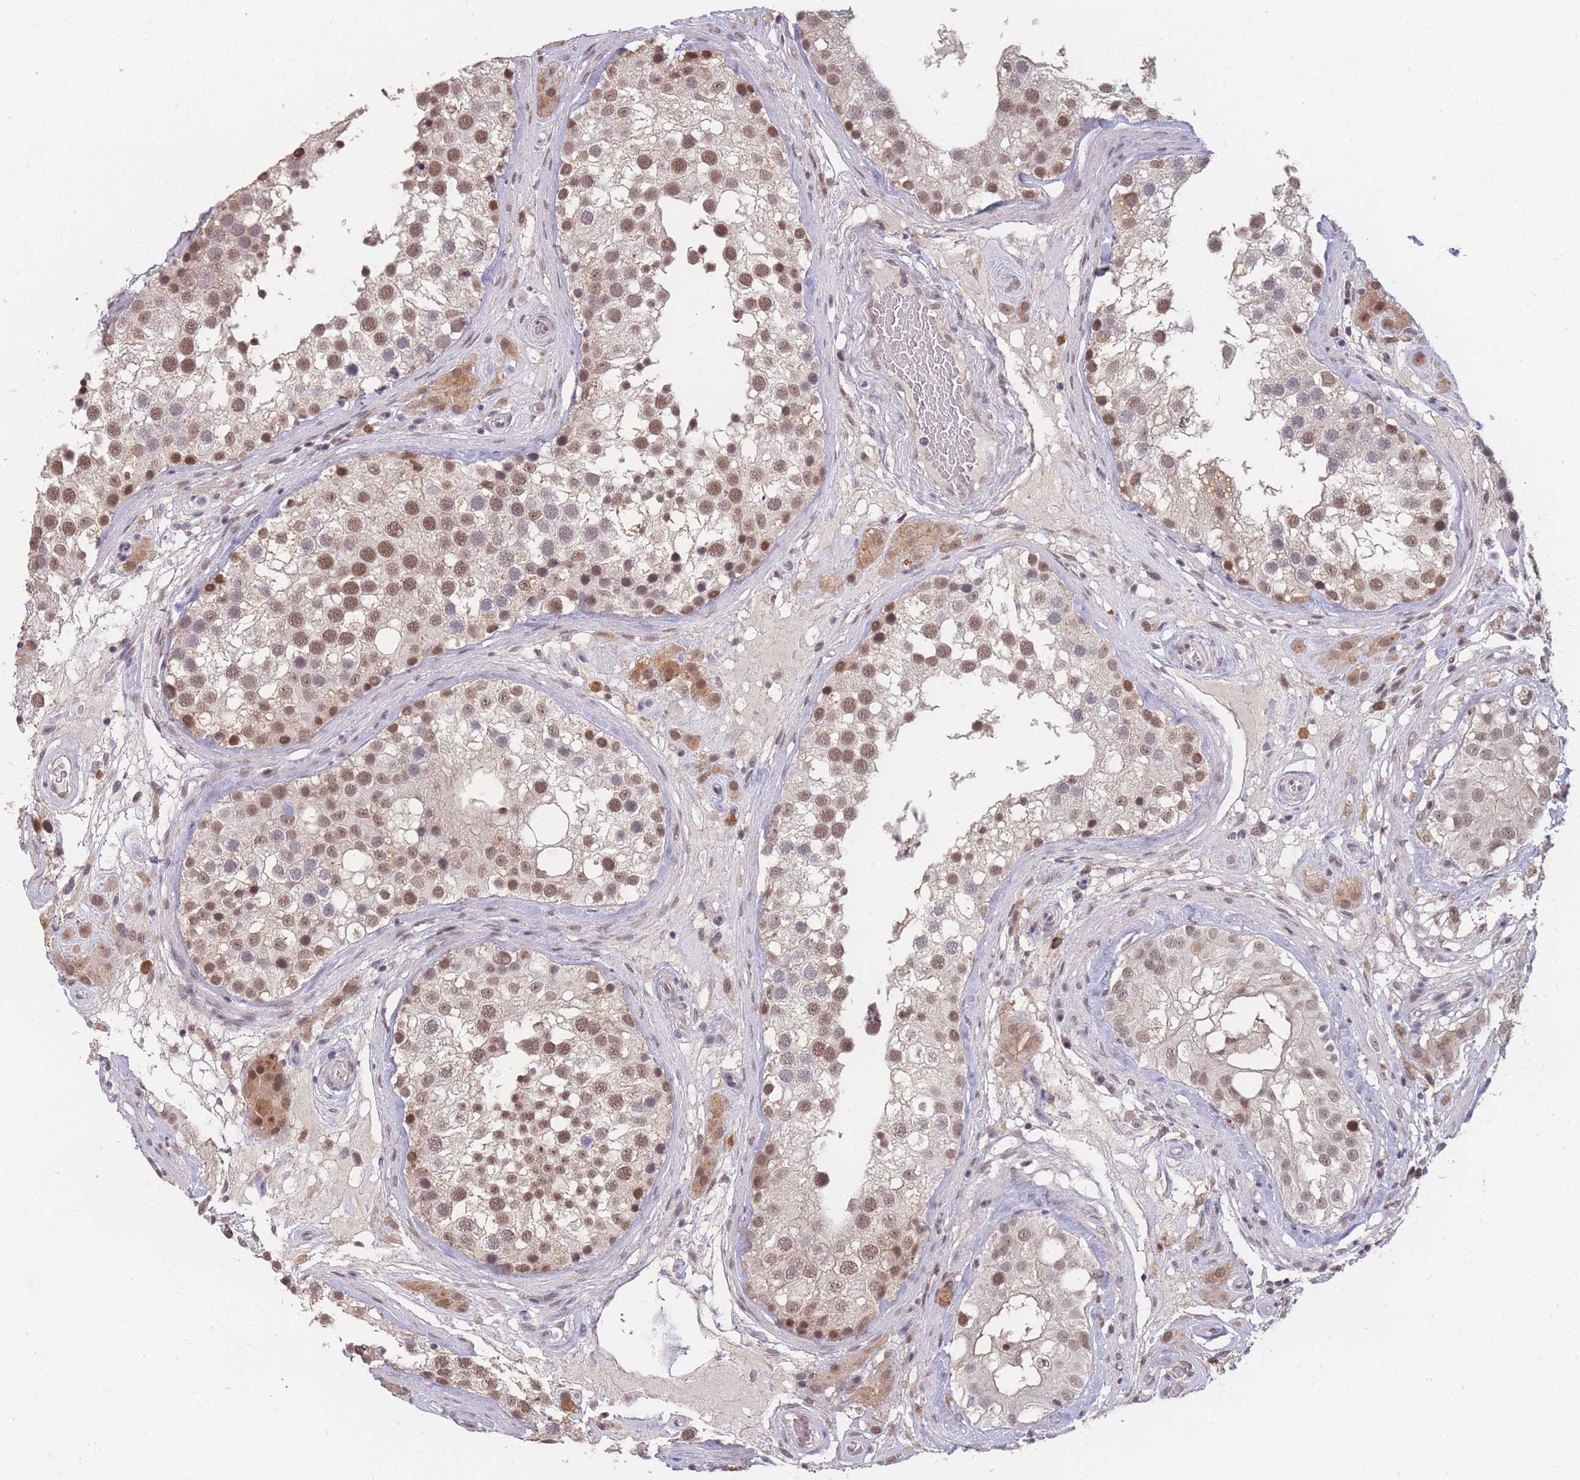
{"staining": {"intensity": "moderate", "quantity": ">75%", "location": "cytoplasmic/membranous,nuclear"}, "tissue": "testis", "cell_type": "Cells in seminiferous ducts", "image_type": "normal", "snomed": [{"axis": "morphology", "description": "Normal tissue, NOS"}, {"axis": "topography", "description": "Testis"}], "caption": "Immunohistochemical staining of normal human testis exhibits >75% levels of moderate cytoplasmic/membranous,nuclear protein expression in approximately >75% of cells in seminiferous ducts.", "gene": "SNRPA1", "patient": {"sex": "male", "age": 46}}